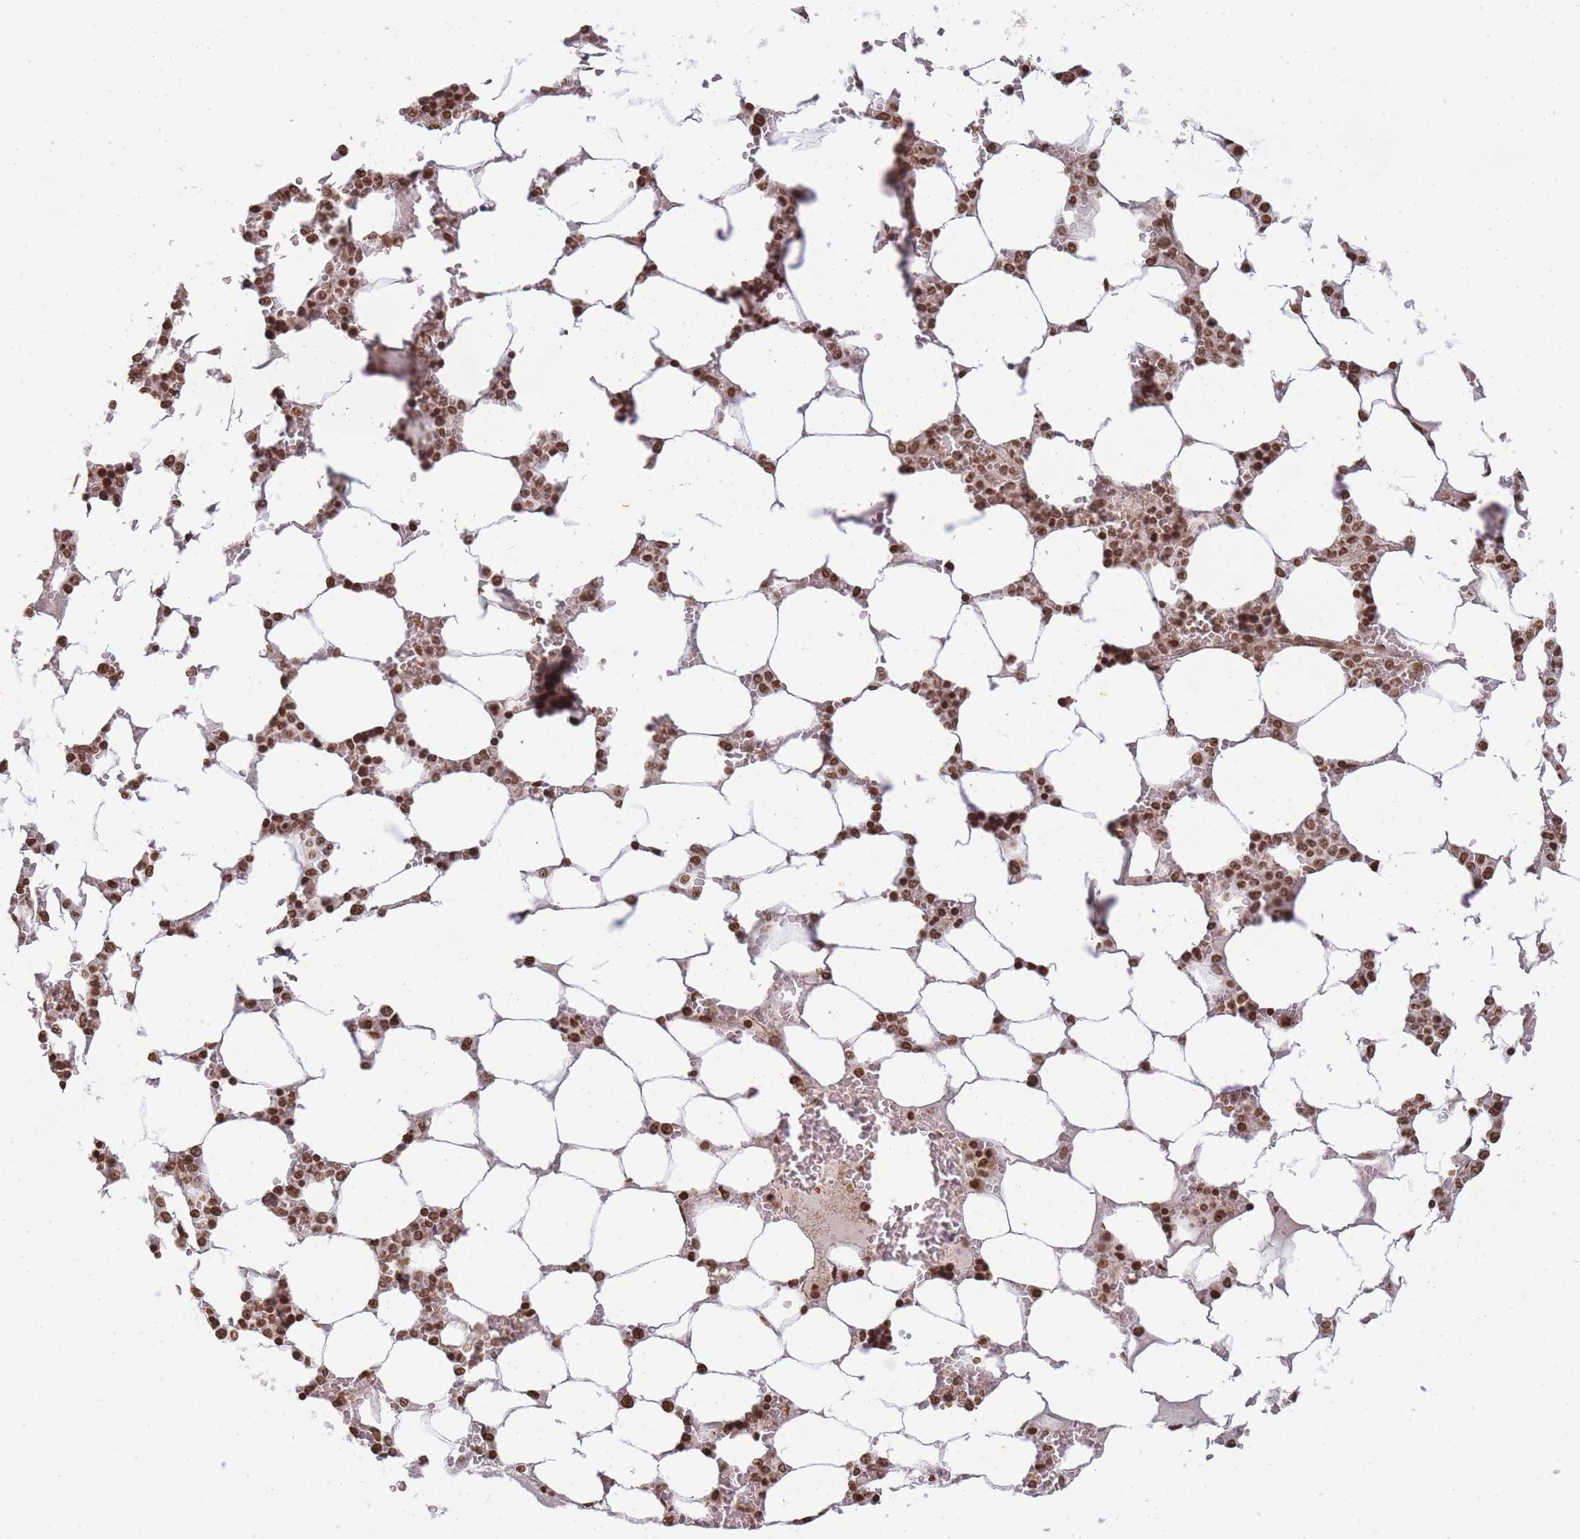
{"staining": {"intensity": "strong", "quantity": ">75%", "location": "nuclear"}, "tissue": "bone marrow", "cell_type": "Hematopoietic cells", "image_type": "normal", "snomed": [{"axis": "morphology", "description": "Normal tissue, NOS"}, {"axis": "topography", "description": "Bone marrow"}], "caption": "Human bone marrow stained for a protein (brown) demonstrates strong nuclear positive expression in approximately >75% of hematopoietic cells.", "gene": "WWTR1", "patient": {"sex": "male", "age": 64}}